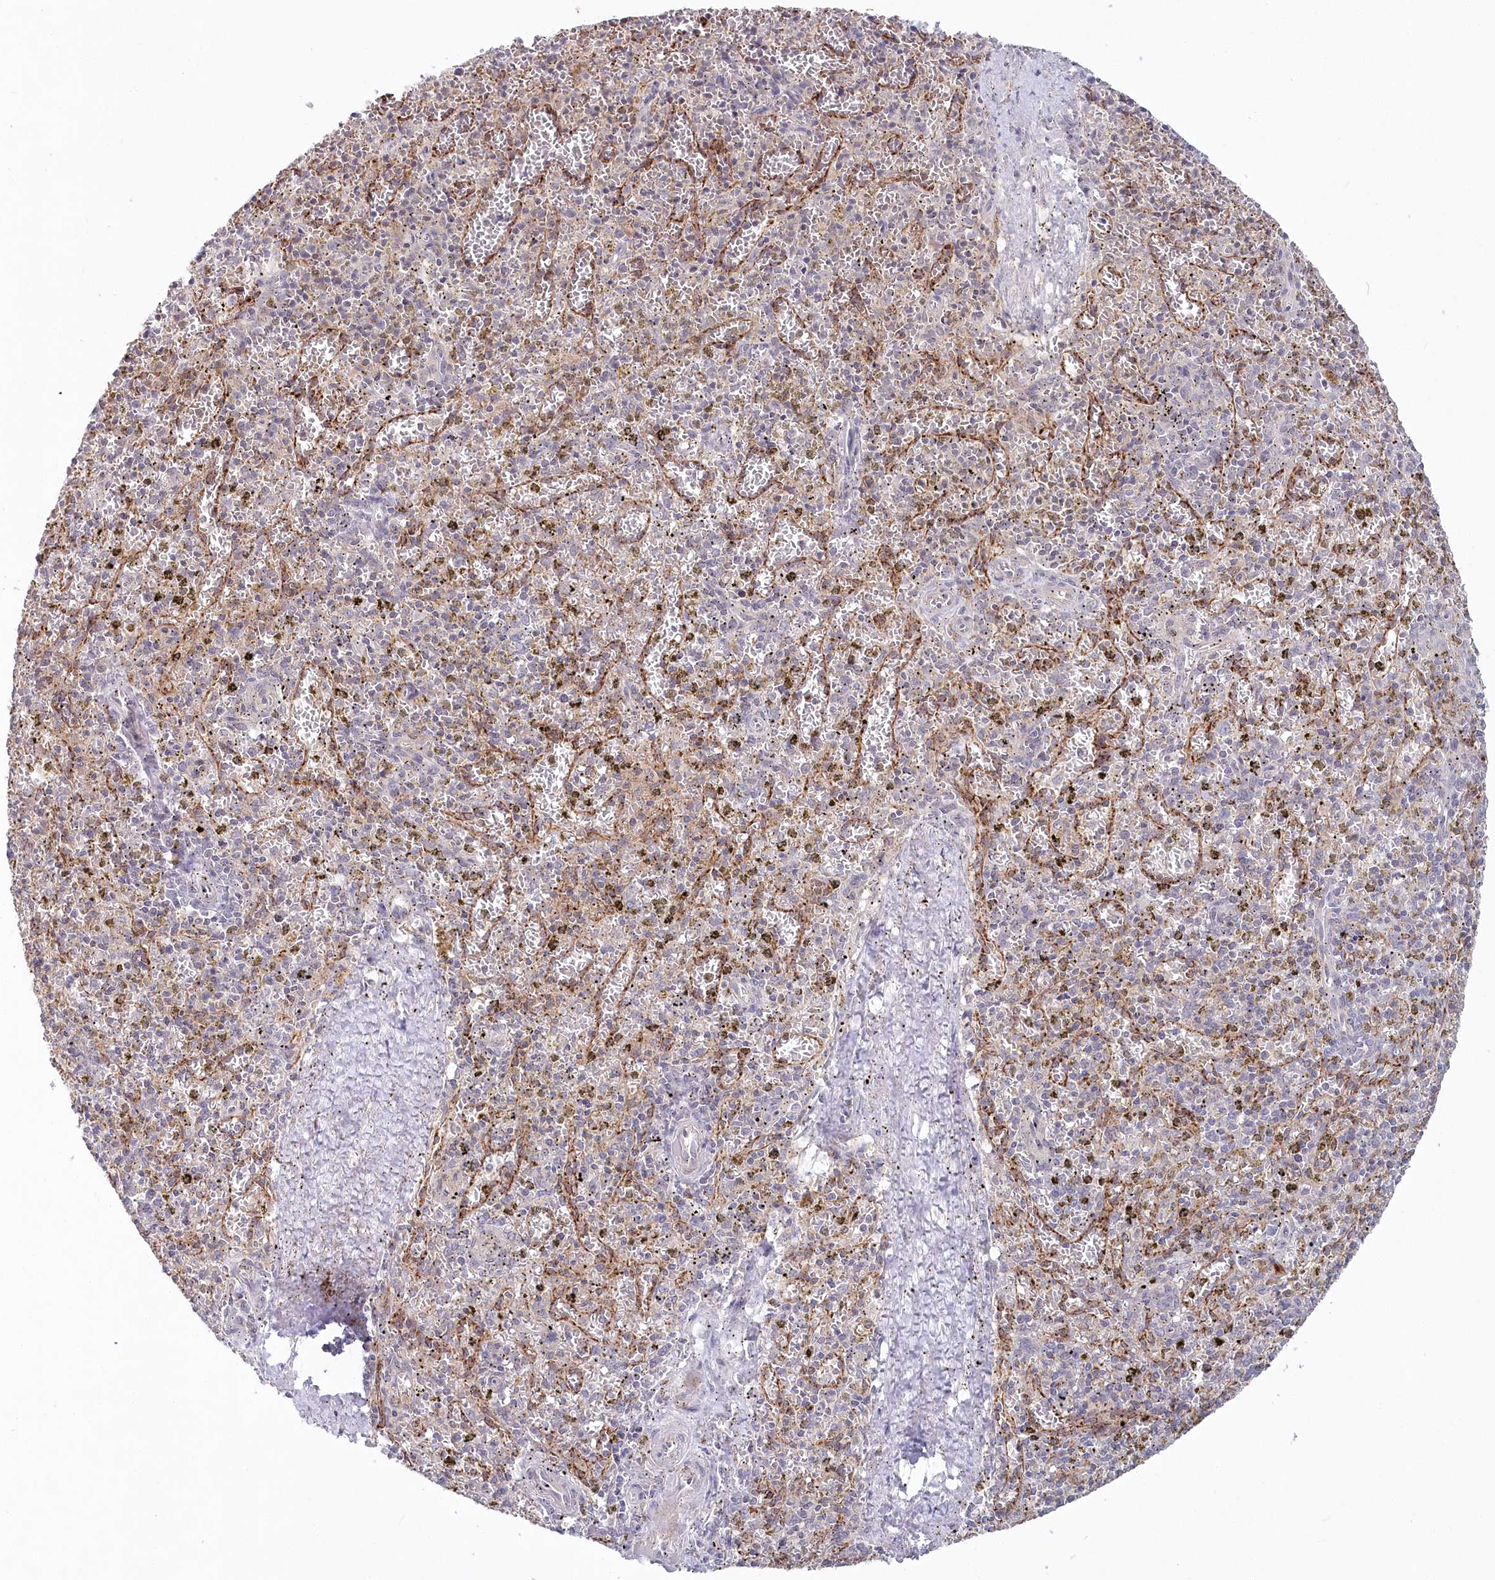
{"staining": {"intensity": "negative", "quantity": "none", "location": "none"}, "tissue": "spleen", "cell_type": "Cells in red pulp", "image_type": "normal", "snomed": [{"axis": "morphology", "description": "Normal tissue, NOS"}, {"axis": "topography", "description": "Spleen"}], "caption": "High magnification brightfield microscopy of normal spleen stained with DAB (3,3'-diaminobenzidine) (brown) and counterstained with hematoxylin (blue): cells in red pulp show no significant positivity. Brightfield microscopy of immunohistochemistry (IHC) stained with DAB (3,3'-diaminobenzidine) (brown) and hematoxylin (blue), captured at high magnification.", "gene": "AAMDC", "patient": {"sex": "male", "age": 72}}